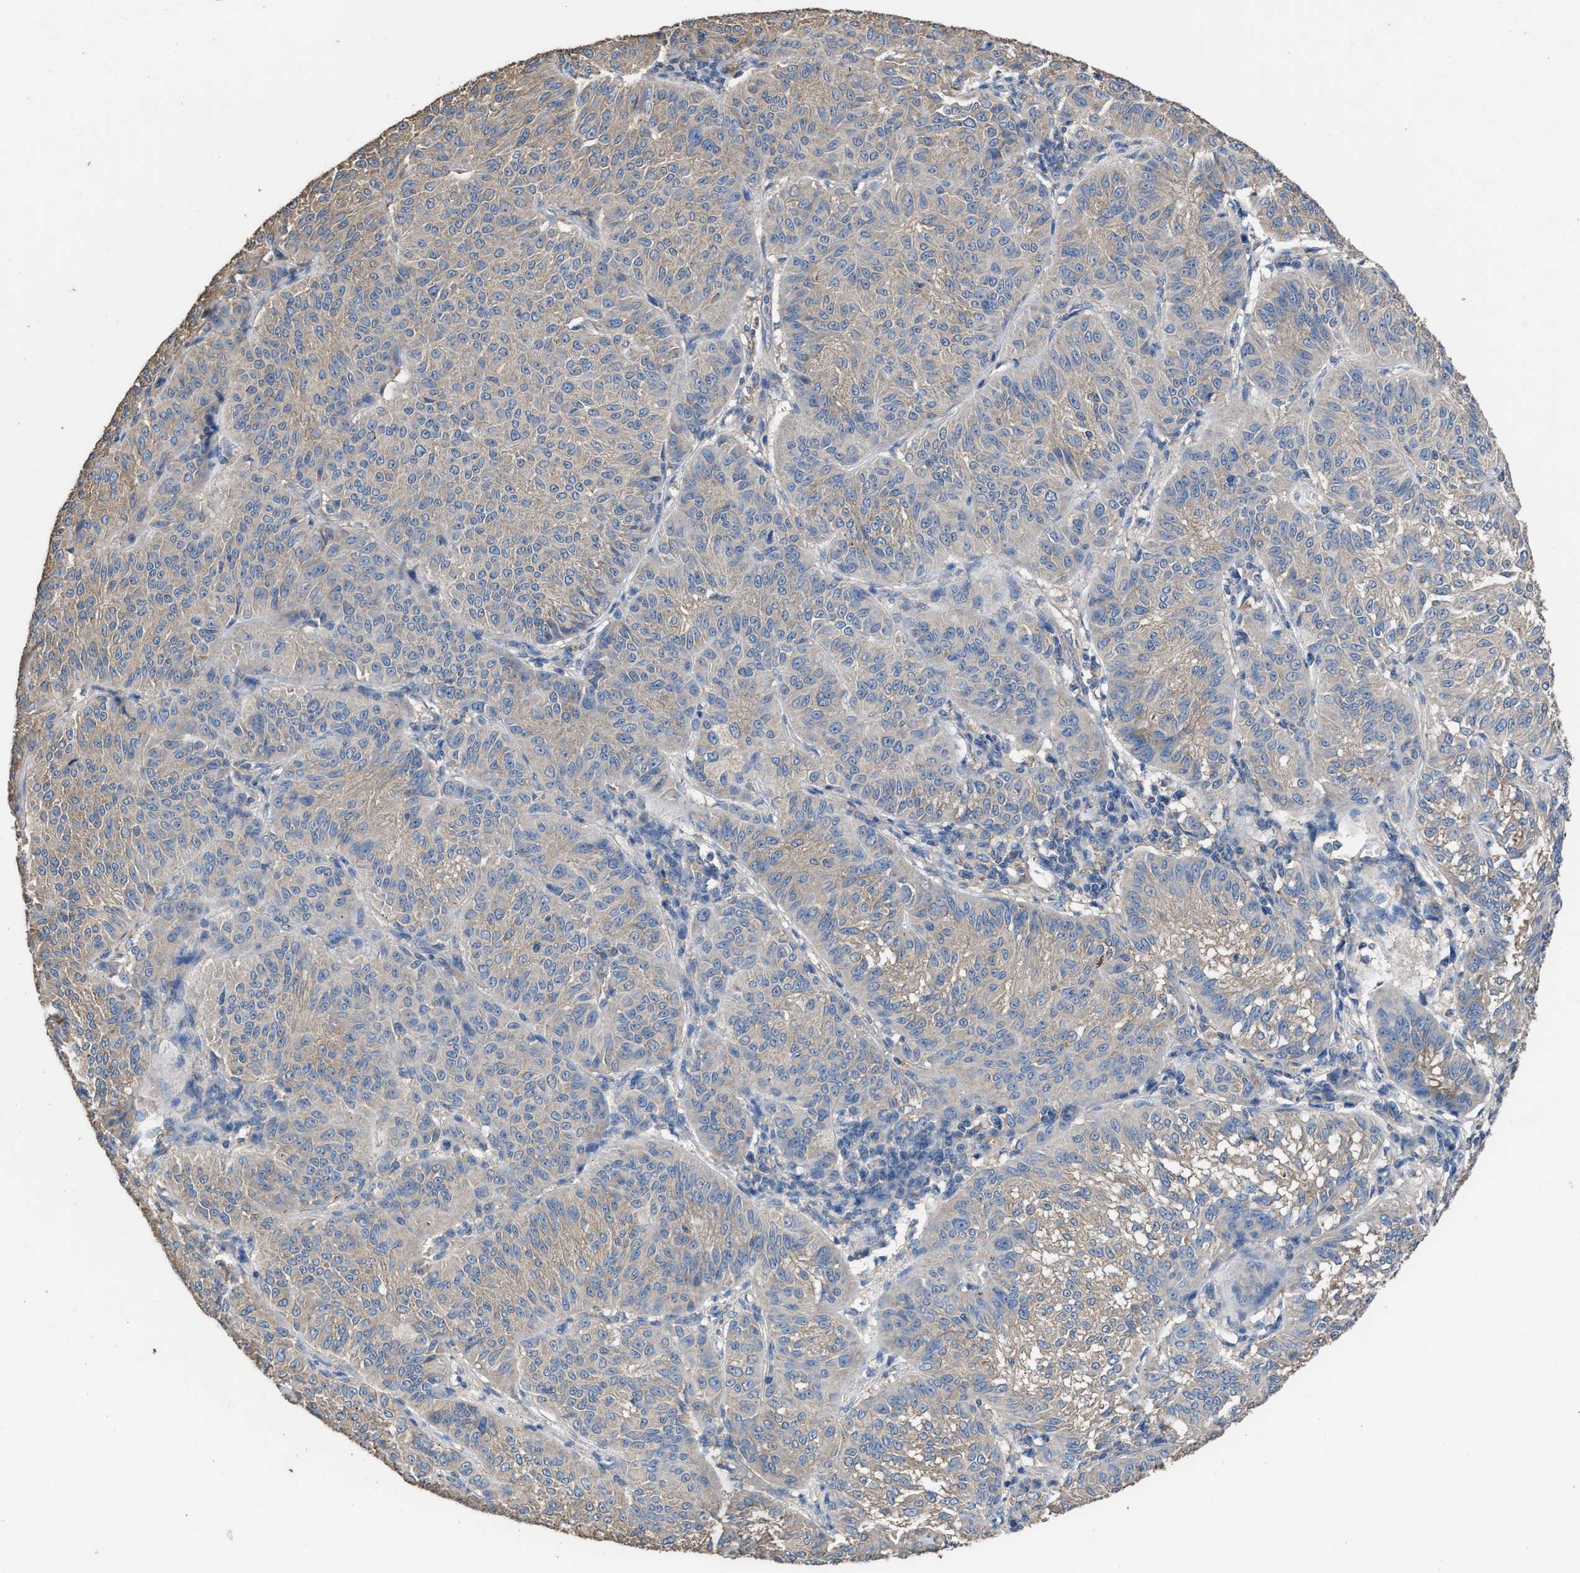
{"staining": {"intensity": "weak", "quantity": "<25%", "location": "cytoplasmic/membranous"}, "tissue": "melanoma", "cell_type": "Tumor cells", "image_type": "cancer", "snomed": [{"axis": "morphology", "description": "Malignant melanoma, NOS"}, {"axis": "topography", "description": "Skin"}], "caption": "Tumor cells are negative for protein expression in human melanoma.", "gene": "ITSN1", "patient": {"sex": "female", "age": 72}}